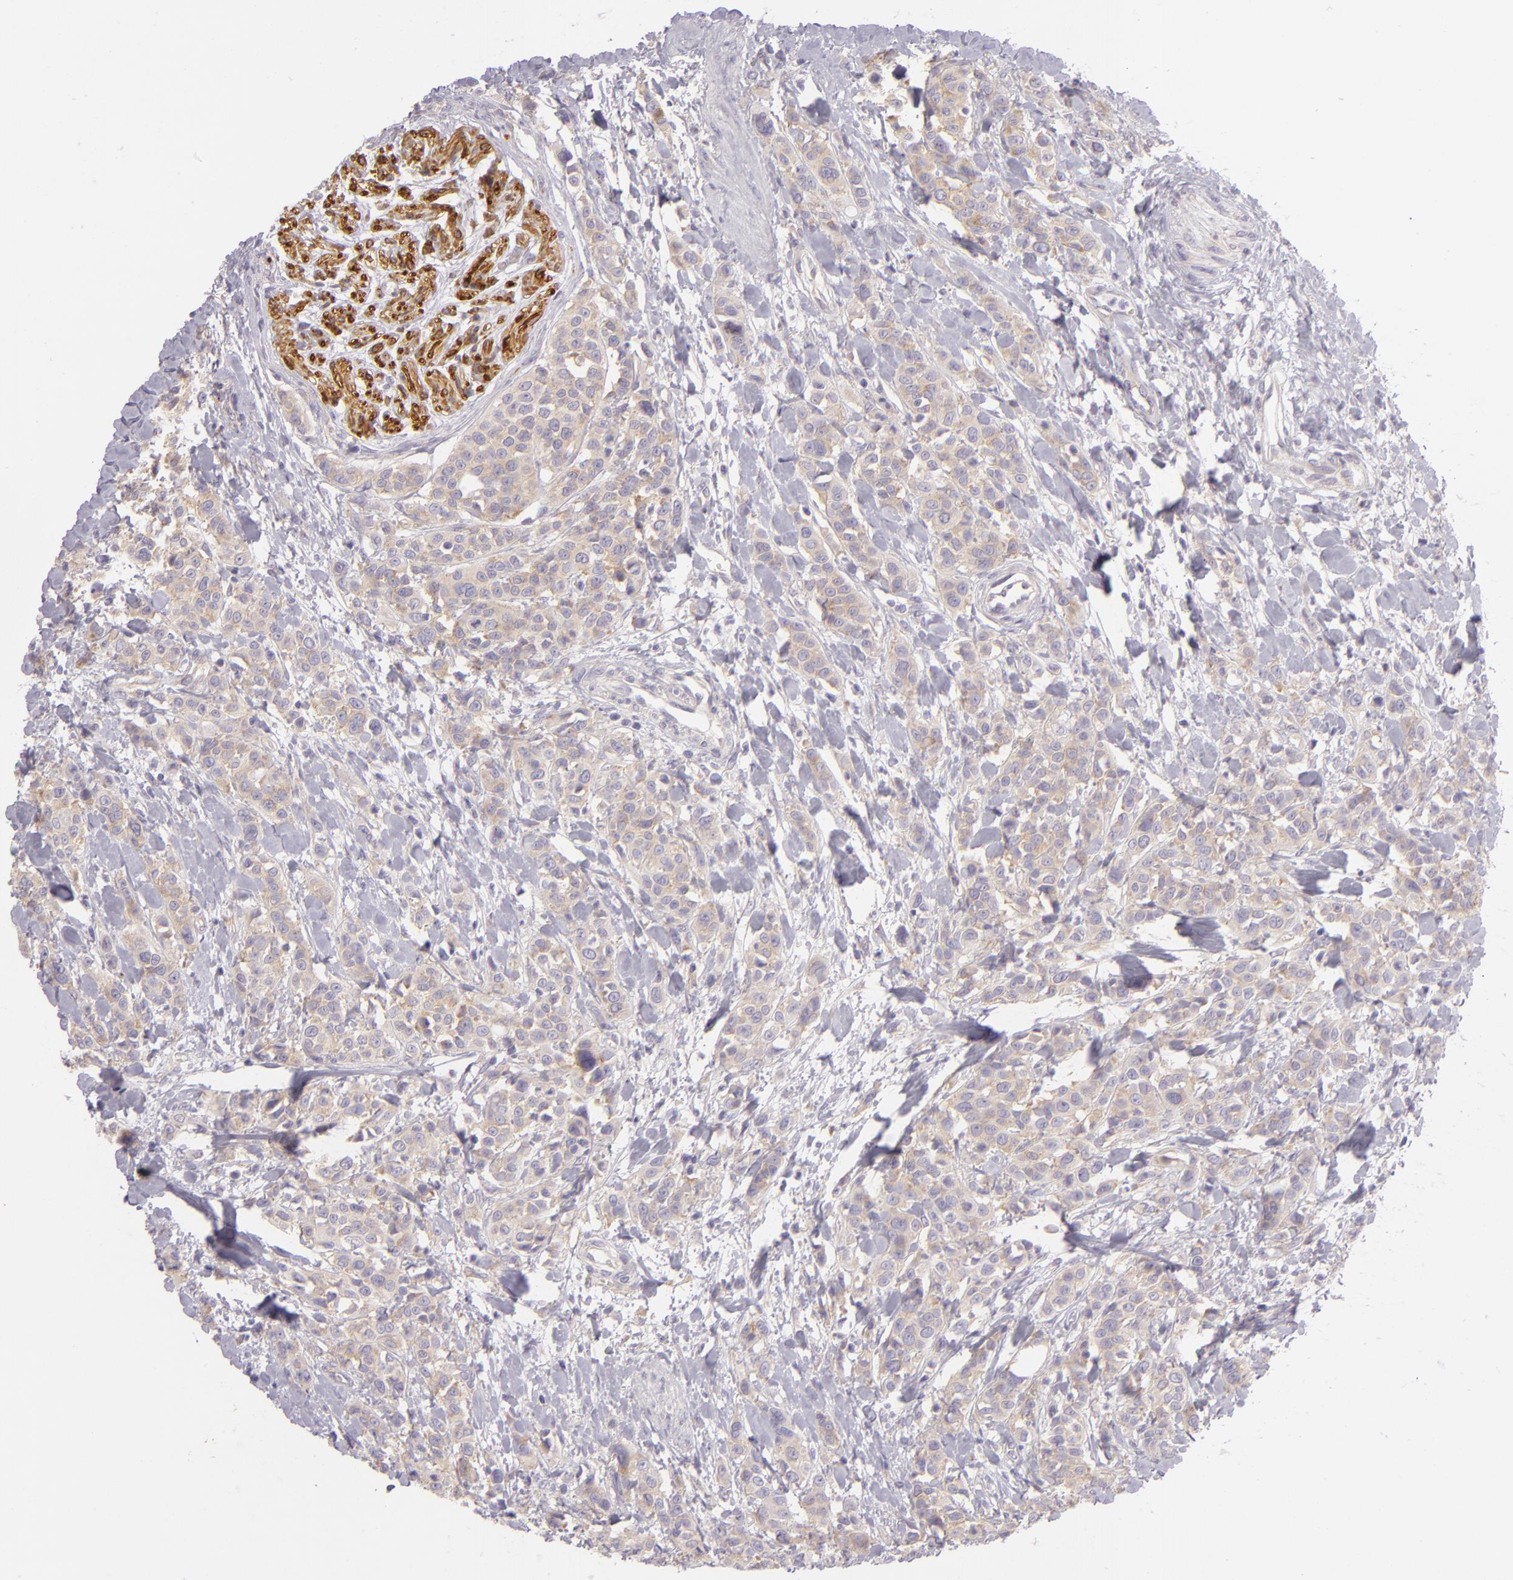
{"staining": {"intensity": "weak", "quantity": ">75%", "location": "cytoplasmic/membranous"}, "tissue": "urothelial cancer", "cell_type": "Tumor cells", "image_type": "cancer", "snomed": [{"axis": "morphology", "description": "Urothelial carcinoma, High grade"}, {"axis": "topography", "description": "Urinary bladder"}], "caption": "Protein analysis of urothelial cancer tissue shows weak cytoplasmic/membranous positivity in about >75% of tumor cells. The staining is performed using DAB brown chromogen to label protein expression. The nuclei are counter-stained blue using hematoxylin.", "gene": "ZC3H7B", "patient": {"sex": "male", "age": 56}}